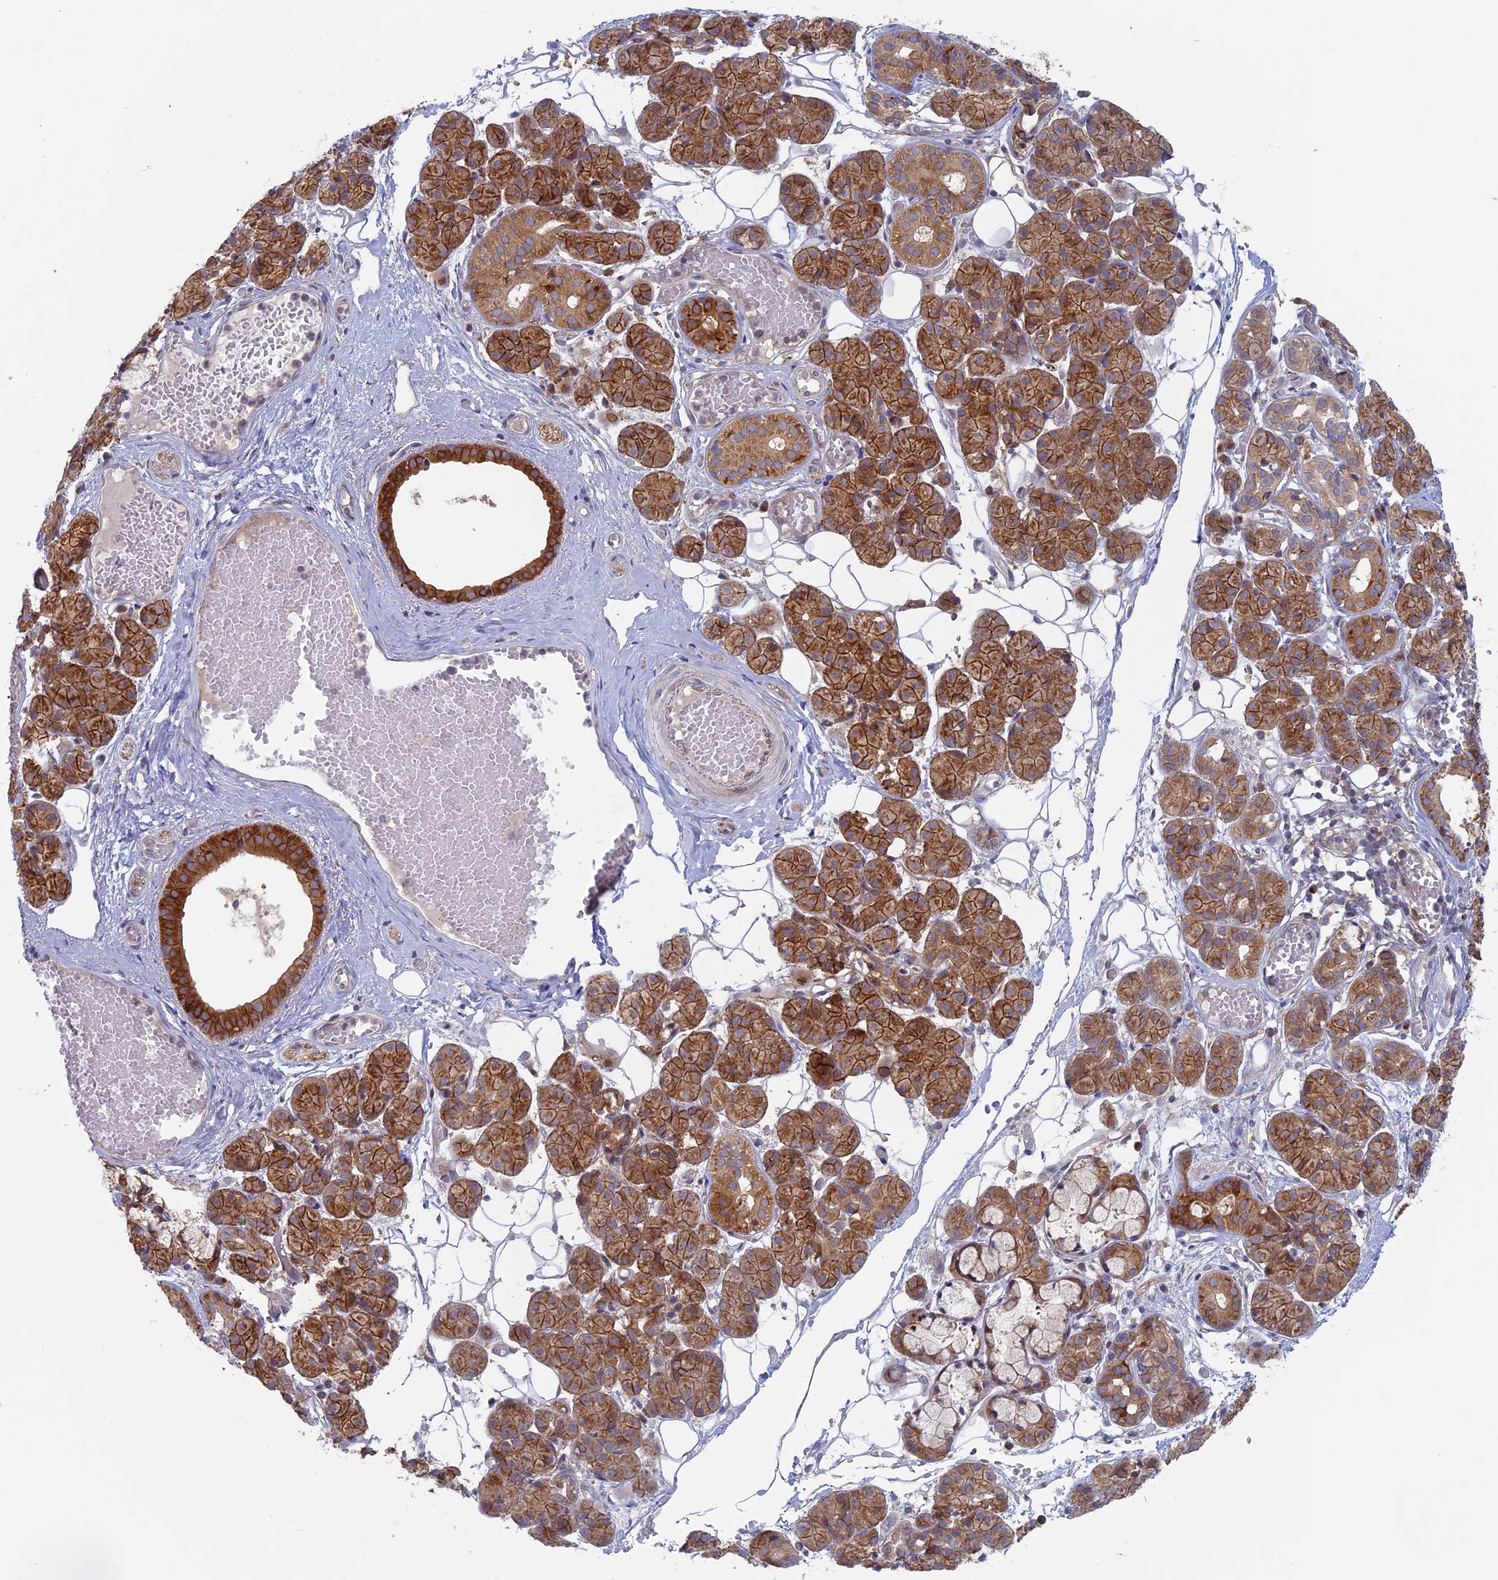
{"staining": {"intensity": "strong", "quantity": ">75%", "location": "cytoplasmic/membranous"}, "tissue": "salivary gland", "cell_type": "Glandular cells", "image_type": "normal", "snomed": [{"axis": "morphology", "description": "Normal tissue, NOS"}, {"axis": "topography", "description": "Salivary gland"}], "caption": "A histopathology image of human salivary gland stained for a protein reveals strong cytoplasmic/membranous brown staining in glandular cells.", "gene": "TBC1D30", "patient": {"sex": "male", "age": 63}}